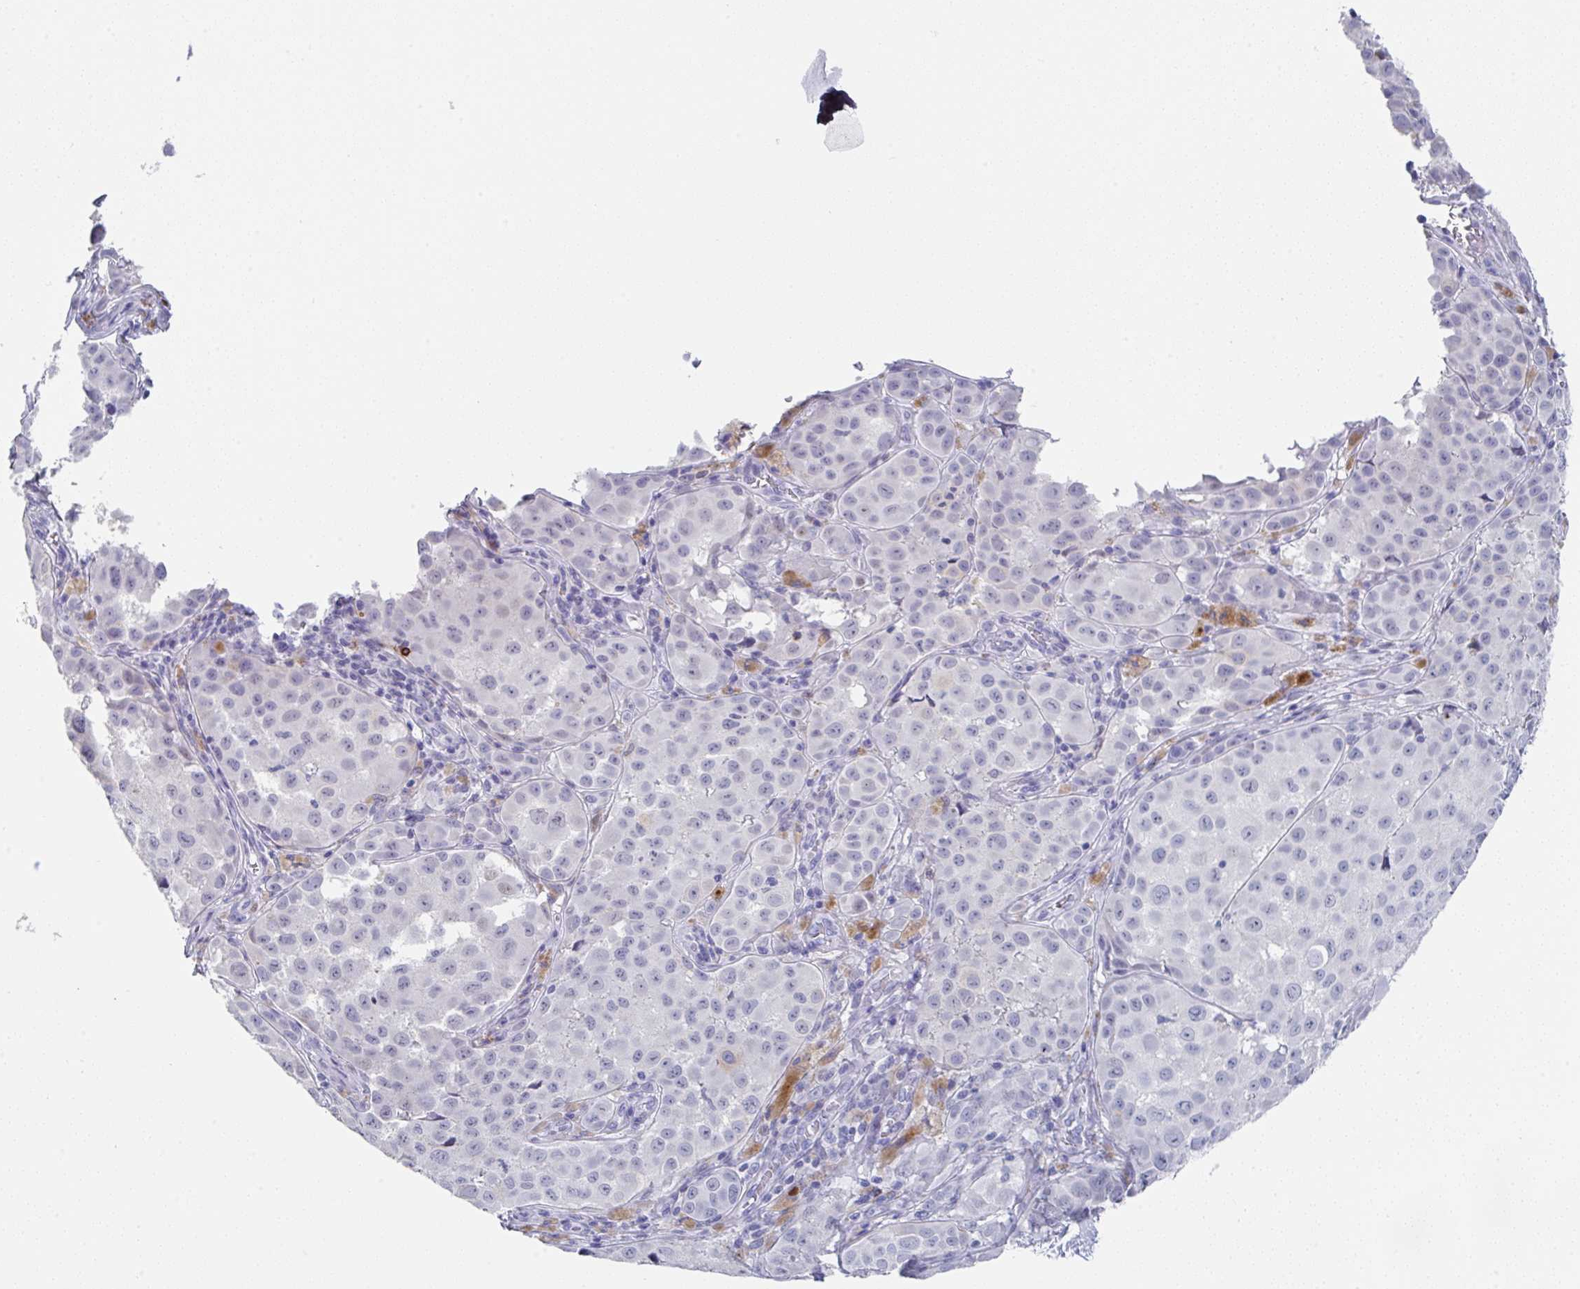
{"staining": {"intensity": "negative", "quantity": "none", "location": "none"}, "tissue": "melanoma", "cell_type": "Tumor cells", "image_type": "cancer", "snomed": [{"axis": "morphology", "description": "Malignant melanoma, NOS"}, {"axis": "topography", "description": "Skin"}], "caption": "Tumor cells are negative for brown protein staining in malignant melanoma.", "gene": "TNFRSF8", "patient": {"sex": "male", "age": 64}}